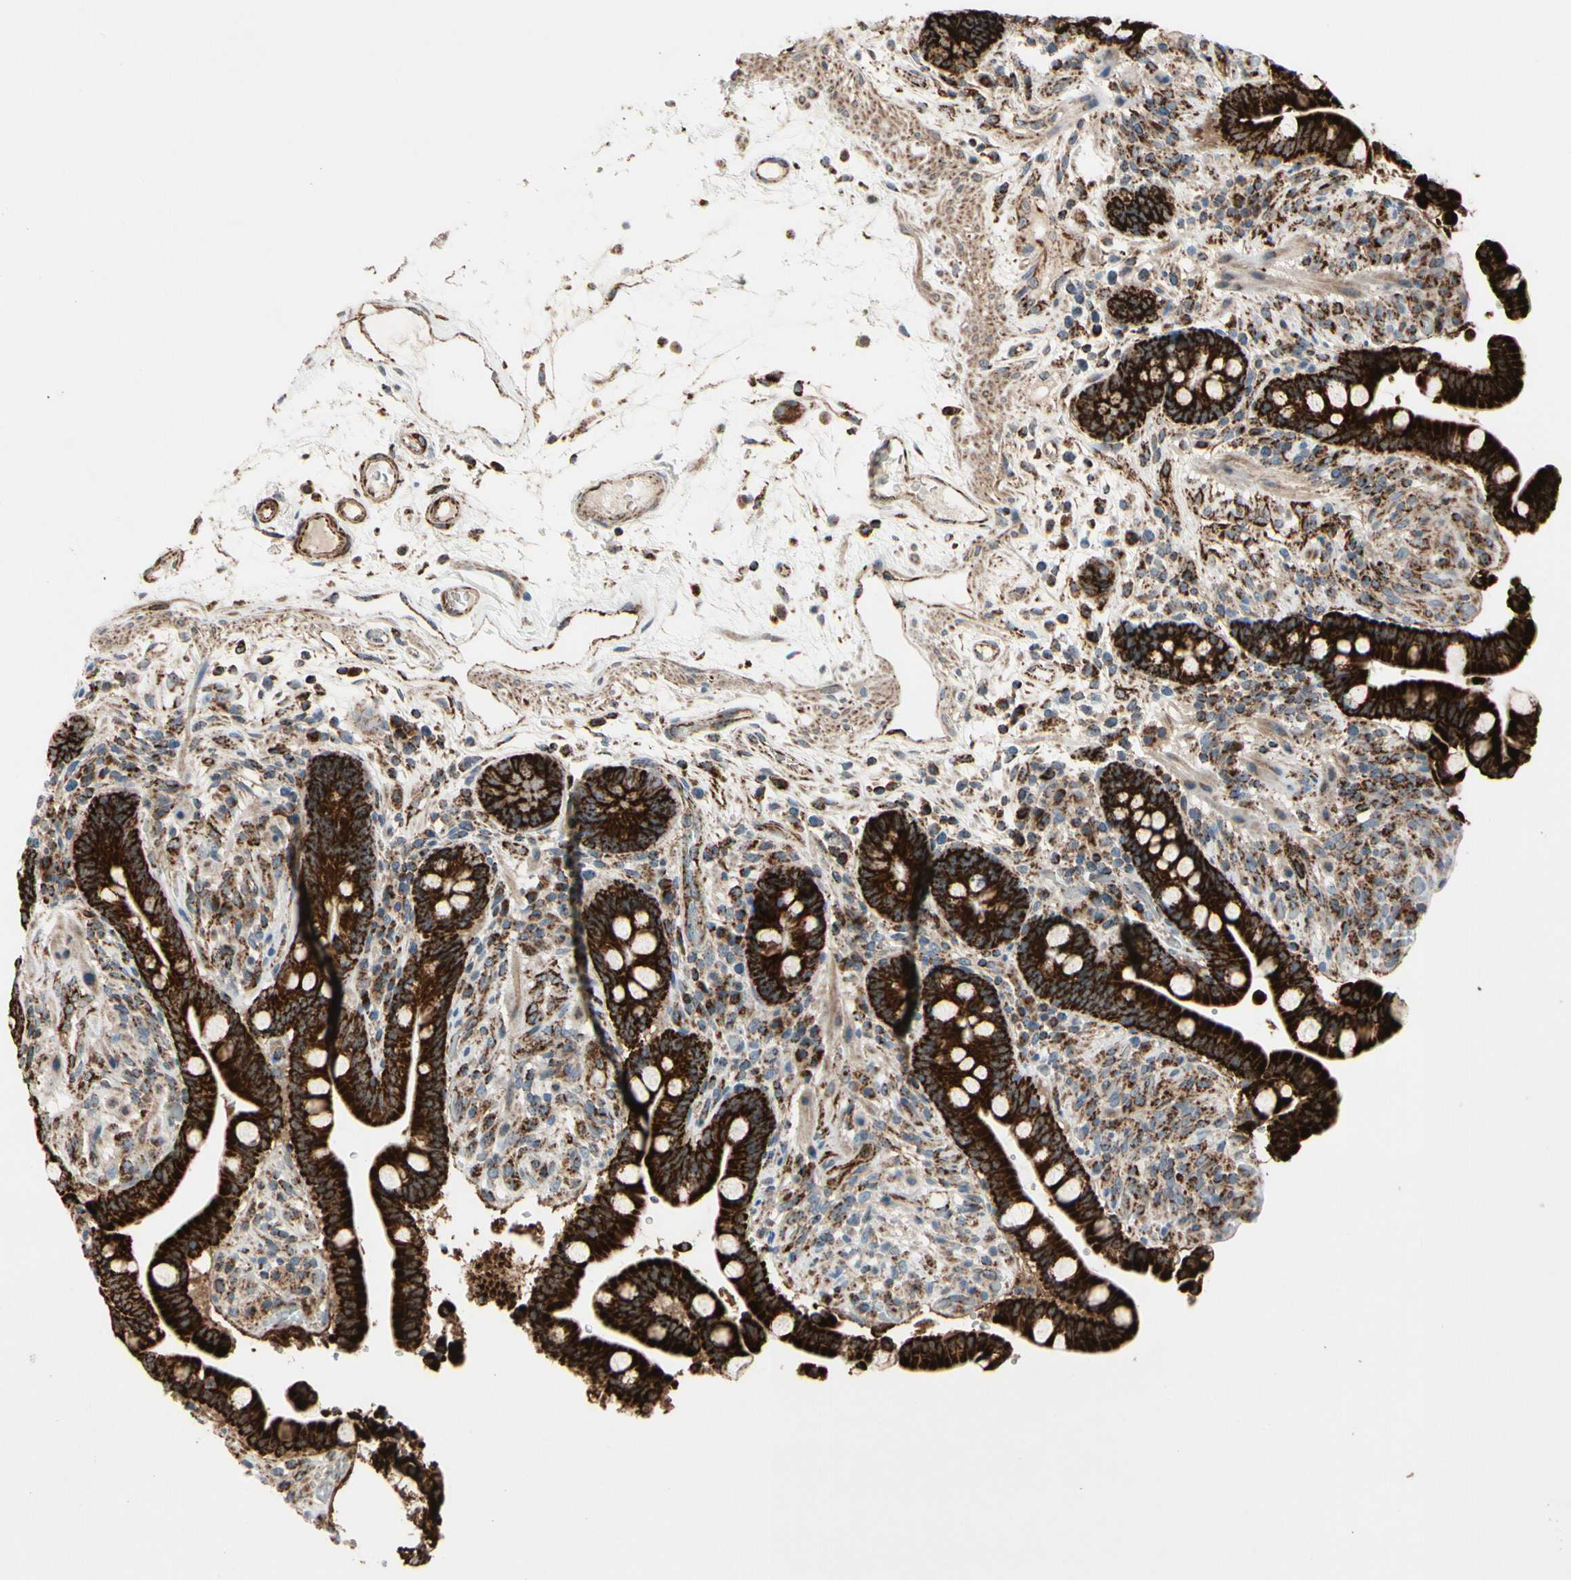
{"staining": {"intensity": "moderate", "quantity": ">75%", "location": "cytoplasmic/membranous"}, "tissue": "colon", "cell_type": "Endothelial cells", "image_type": "normal", "snomed": [{"axis": "morphology", "description": "Normal tissue, NOS"}, {"axis": "topography", "description": "Colon"}], "caption": "Brown immunohistochemical staining in normal human colon reveals moderate cytoplasmic/membranous expression in approximately >75% of endothelial cells. (DAB (3,3'-diaminobenzidine) IHC, brown staining for protein, blue staining for nuclei).", "gene": "CPT1A", "patient": {"sex": "male", "age": 73}}